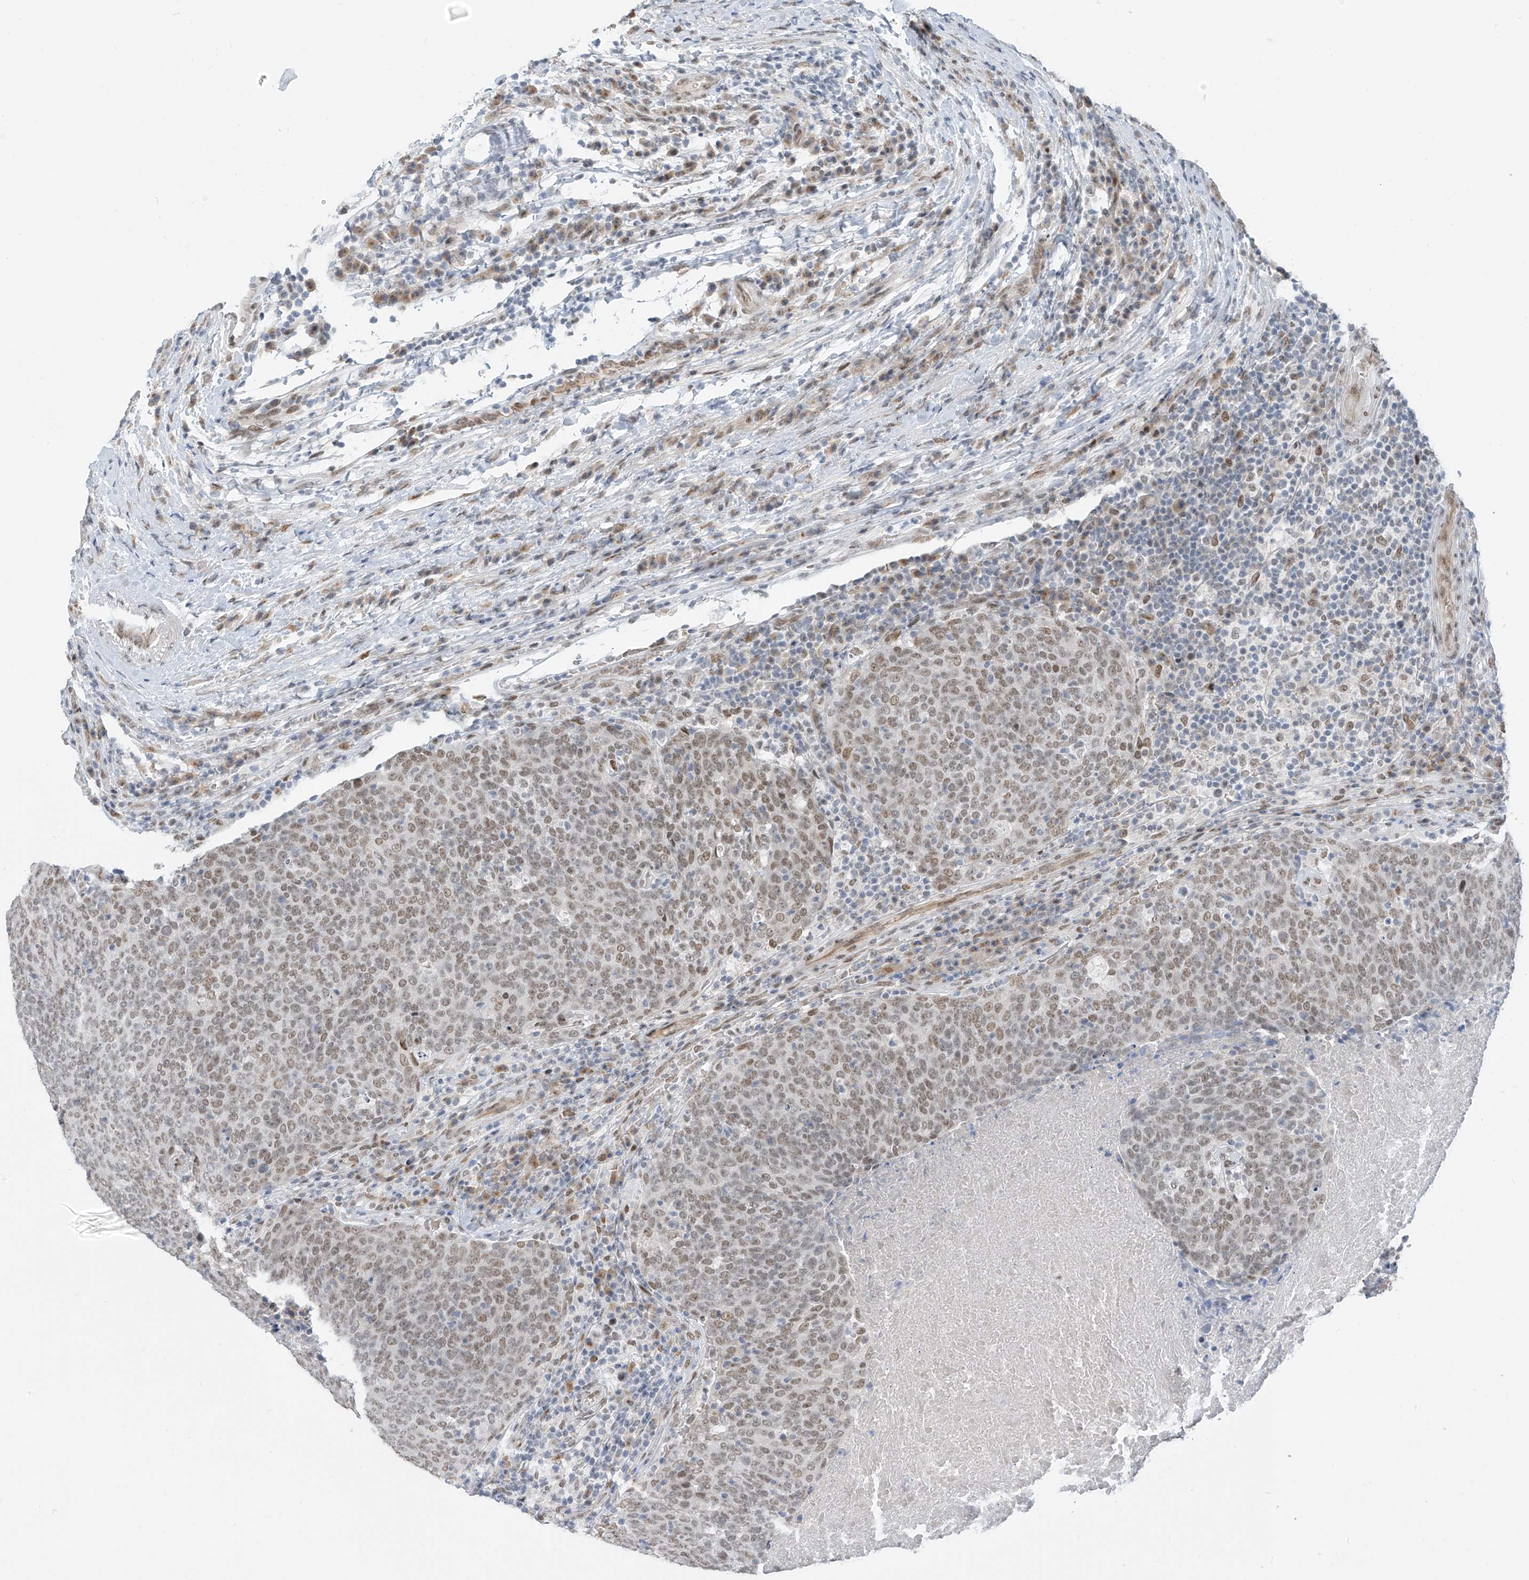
{"staining": {"intensity": "moderate", "quantity": ">75%", "location": "nuclear"}, "tissue": "head and neck cancer", "cell_type": "Tumor cells", "image_type": "cancer", "snomed": [{"axis": "morphology", "description": "Squamous cell carcinoma, NOS"}, {"axis": "morphology", "description": "Squamous cell carcinoma, metastatic, NOS"}, {"axis": "topography", "description": "Lymph node"}, {"axis": "topography", "description": "Head-Neck"}], "caption": "Head and neck metastatic squamous cell carcinoma stained with DAB (3,3'-diaminobenzidine) immunohistochemistry (IHC) demonstrates medium levels of moderate nuclear expression in approximately >75% of tumor cells.", "gene": "MCM9", "patient": {"sex": "male", "age": 62}}